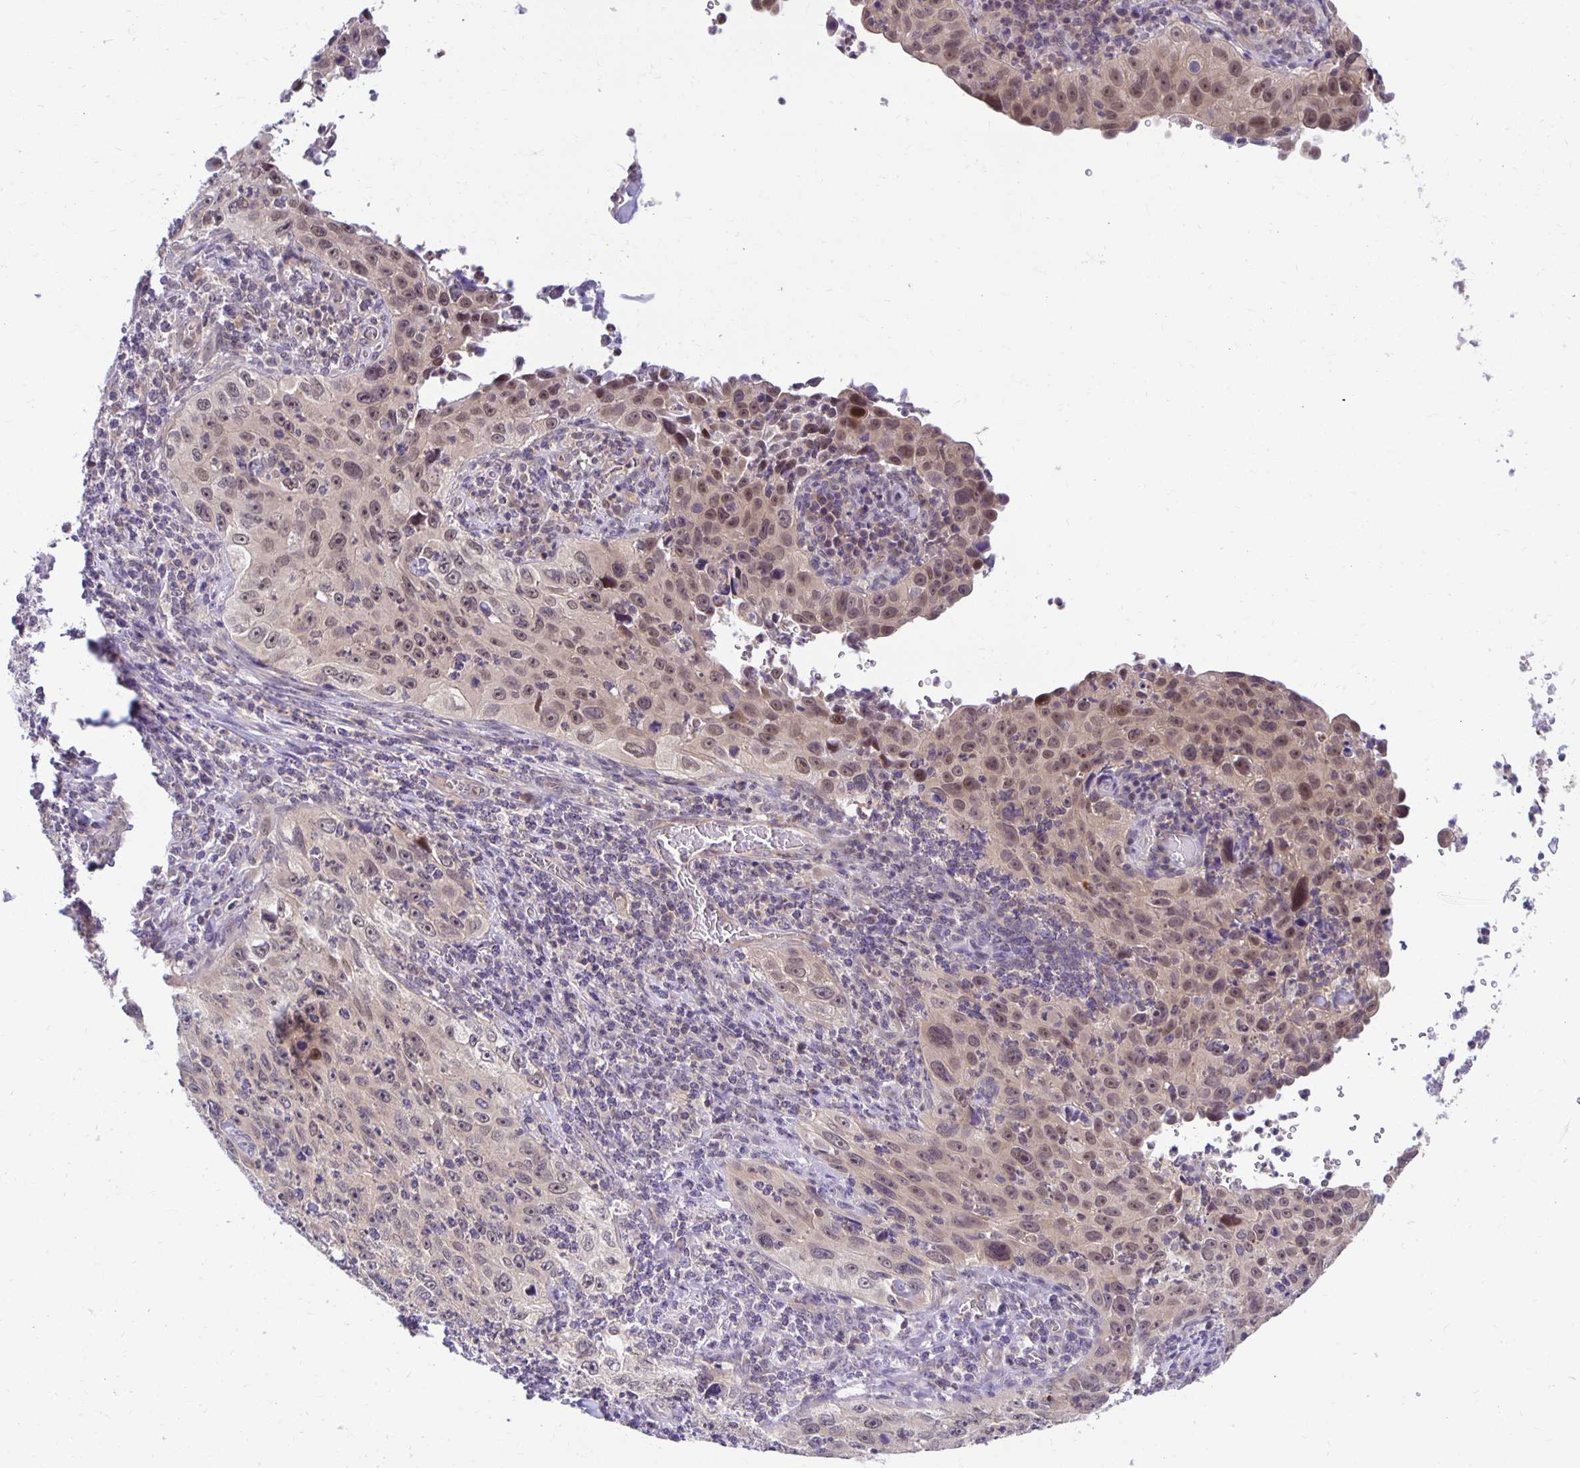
{"staining": {"intensity": "moderate", "quantity": "25%-75%", "location": "nuclear"}, "tissue": "cervical cancer", "cell_type": "Tumor cells", "image_type": "cancer", "snomed": [{"axis": "morphology", "description": "Squamous cell carcinoma, NOS"}, {"axis": "topography", "description": "Cervix"}], "caption": "Human cervical cancer stained for a protein (brown) reveals moderate nuclear positive positivity in approximately 25%-75% of tumor cells.", "gene": "MIEN1", "patient": {"sex": "female", "age": 30}}